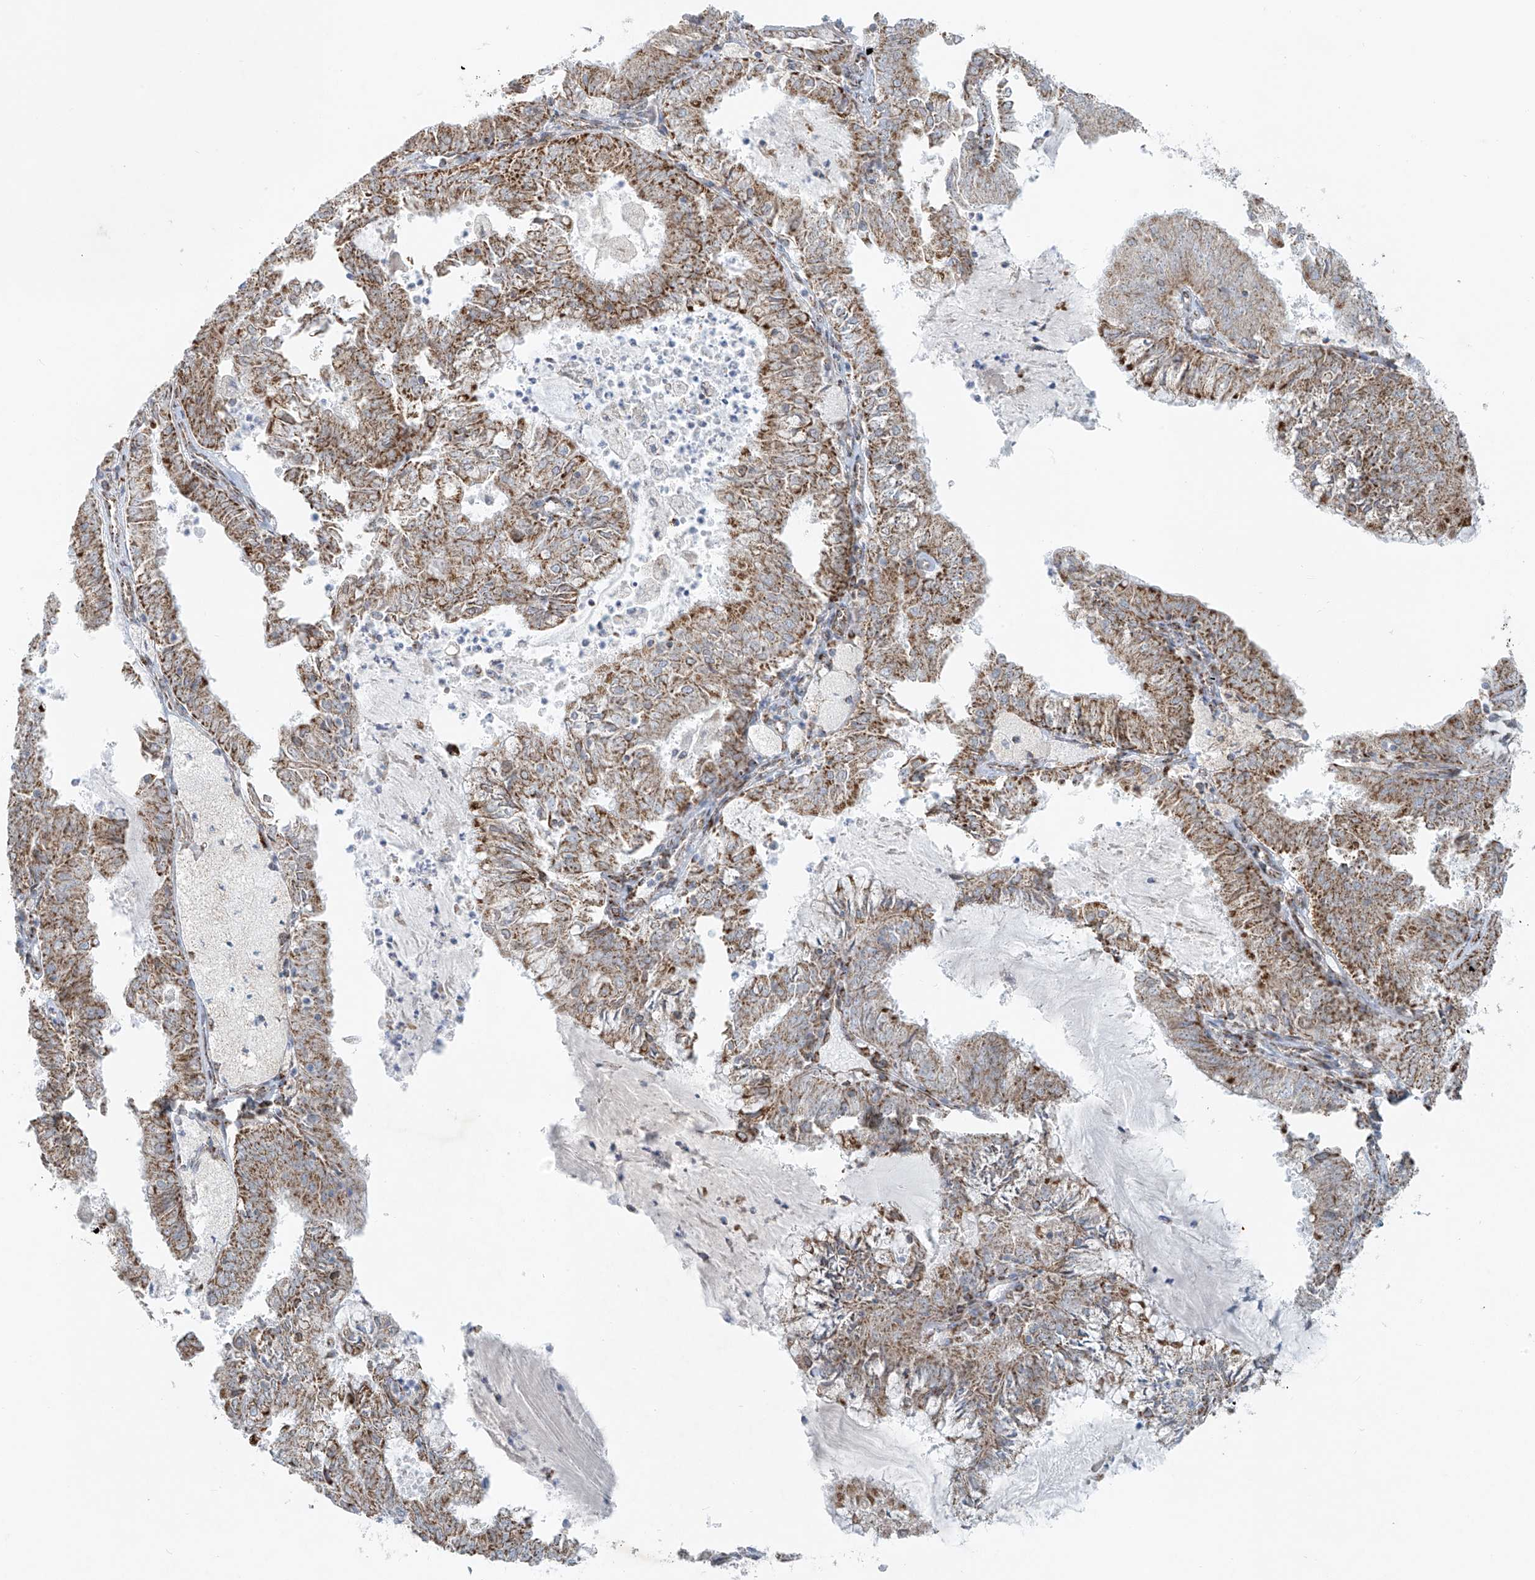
{"staining": {"intensity": "moderate", "quantity": ">75%", "location": "cytoplasmic/membranous"}, "tissue": "endometrial cancer", "cell_type": "Tumor cells", "image_type": "cancer", "snomed": [{"axis": "morphology", "description": "Adenocarcinoma, NOS"}, {"axis": "topography", "description": "Endometrium"}], "caption": "Protein expression analysis of endometrial cancer (adenocarcinoma) displays moderate cytoplasmic/membranous staining in approximately >75% of tumor cells.", "gene": "SMDT1", "patient": {"sex": "female", "age": 57}}